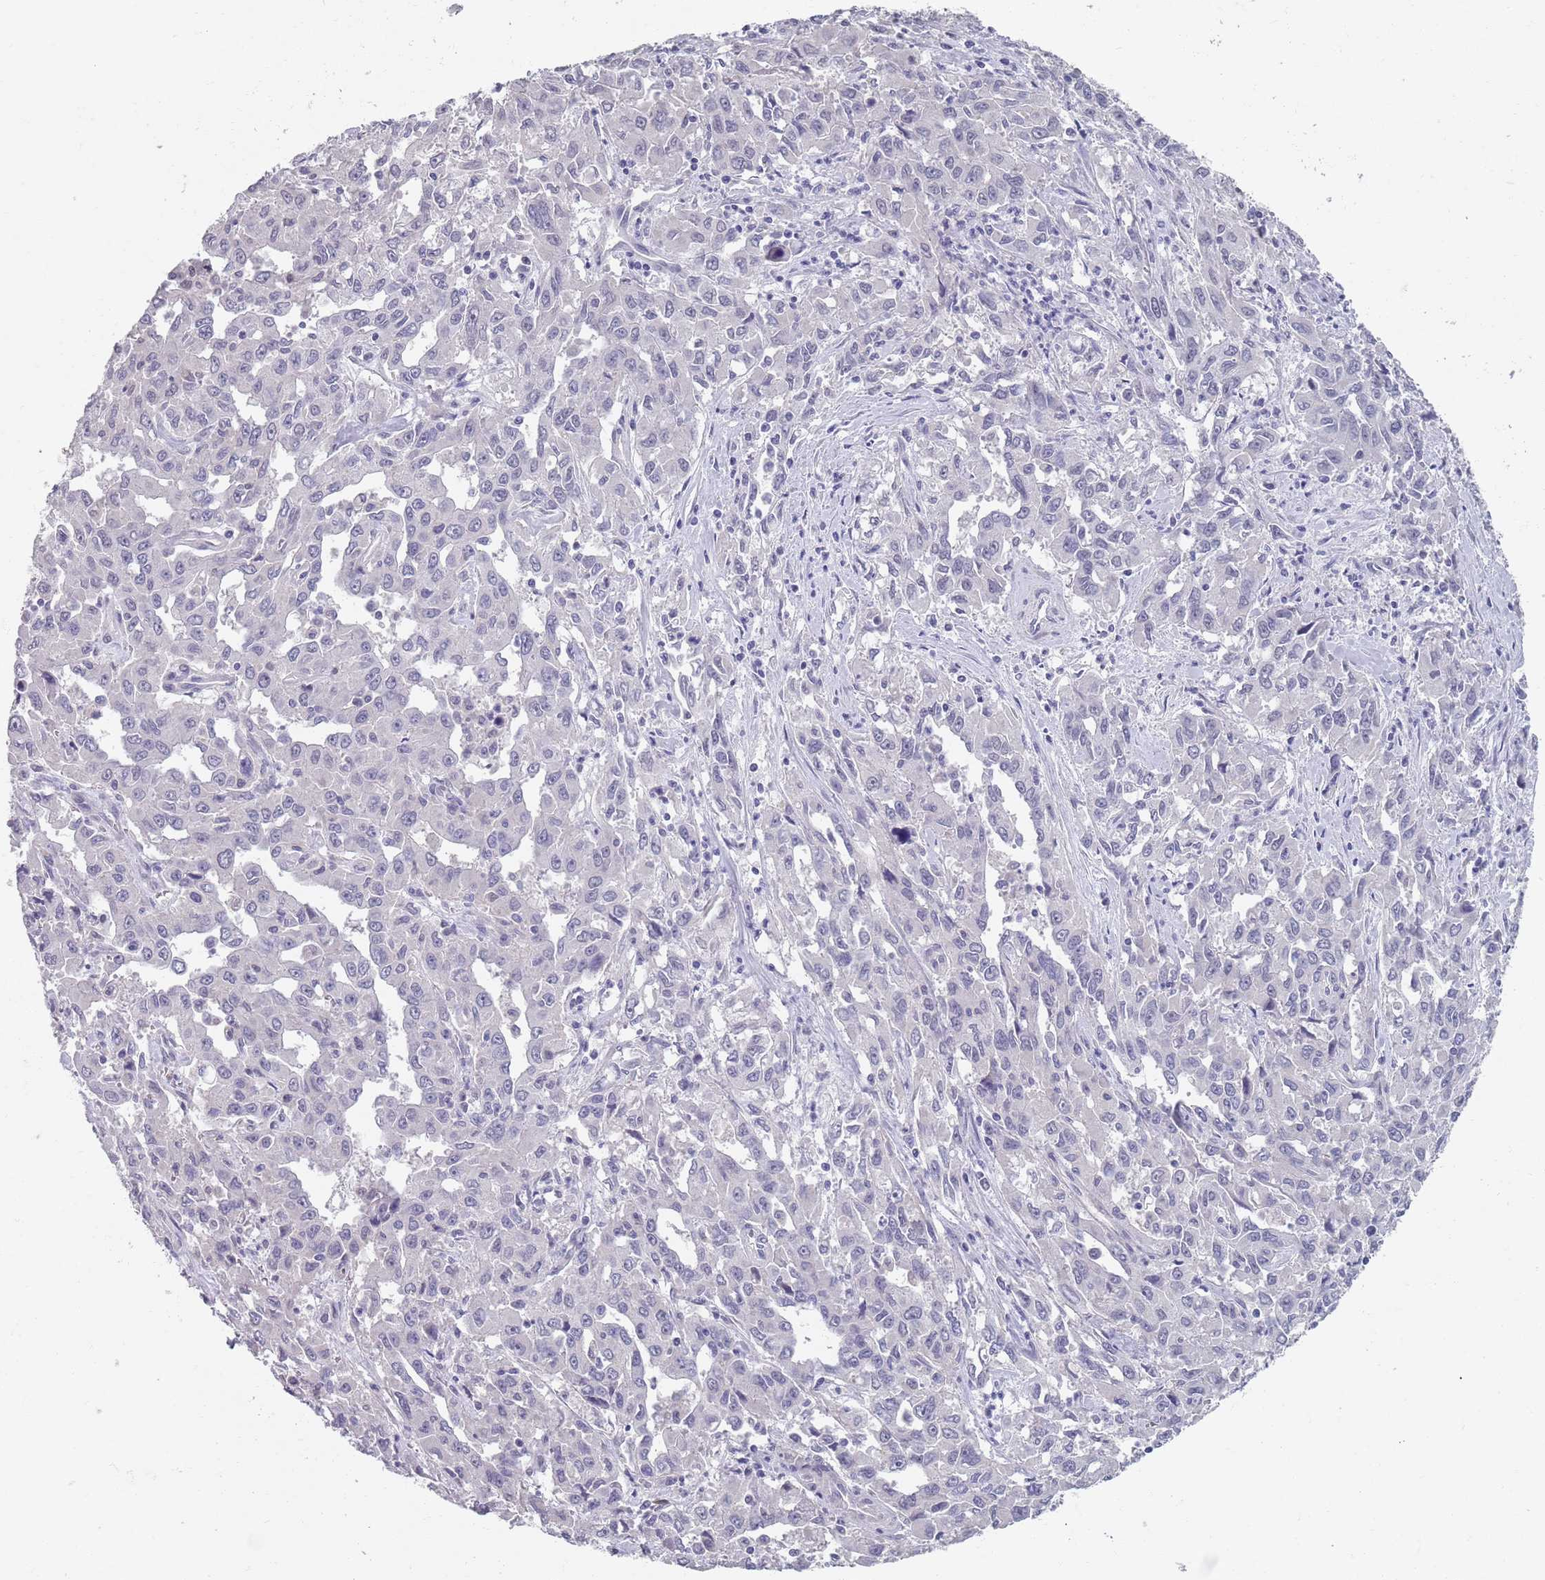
{"staining": {"intensity": "negative", "quantity": "none", "location": "none"}, "tissue": "liver cancer", "cell_type": "Tumor cells", "image_type": "cancer", "snomed": [{"axis": "morphology", "description": "Carcinoma, Hepatocellular, NOS"}, {"axis": "topography", "description": "Liver"}], "caption": "IHC of human liver cancer displays no expression in tumor cells.", "gene": "SAMD1", "patient": {"sex": "male", "age": 63}}